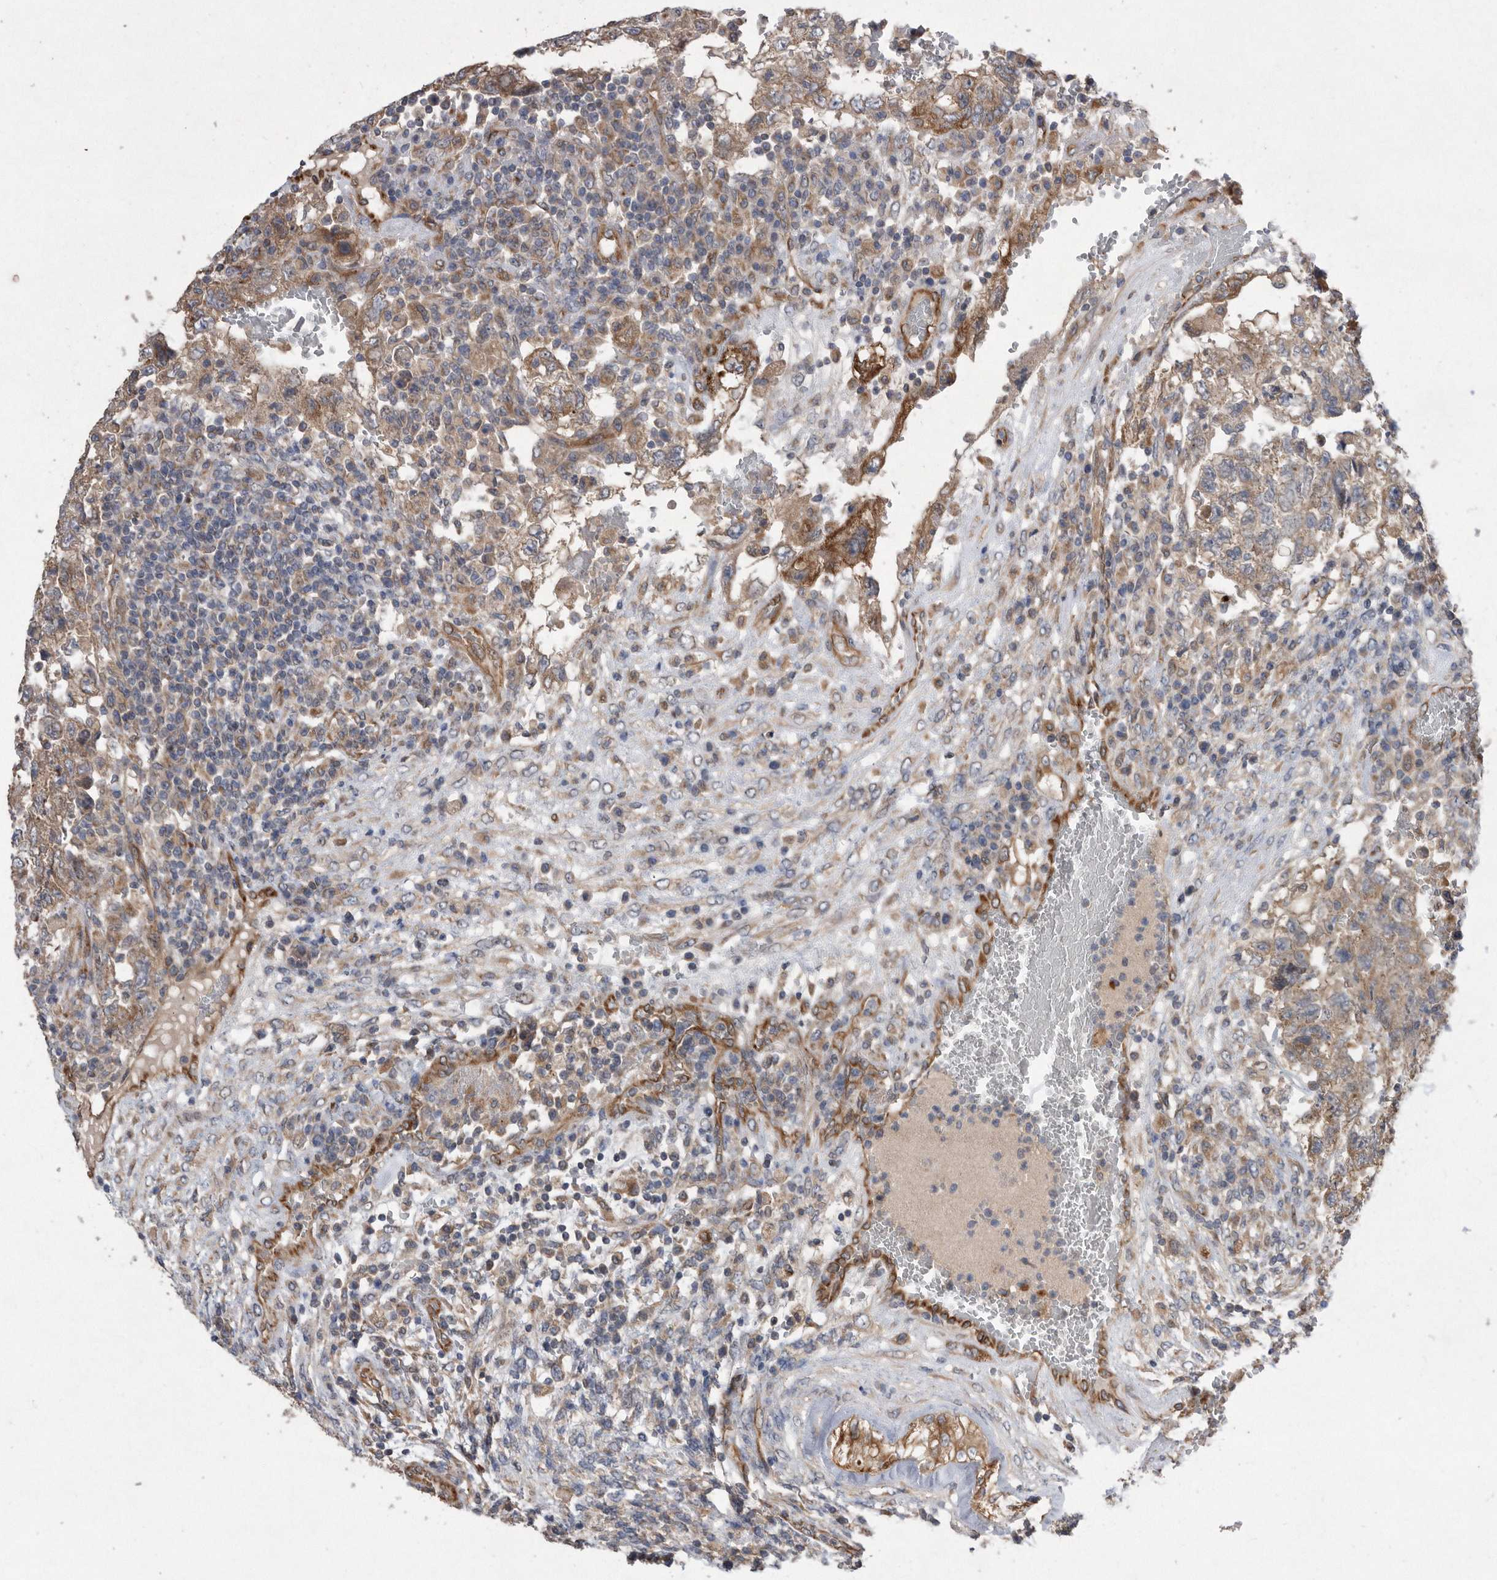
{"staining": {"intensity": "weak", "quantity": ">75%", "location": "cytoplasmic/membranous"}, "tissue": "testis cancer", "cell_type": "Tumor cells", "image_type": "cancer", "snomed": [{"axis": "morphology", "description": "Carcinoma, Embryonal, NOS"}, {"axis": "topography", "description": "Testis"}], "caption": "Immunohistochemistry (IHC) photomicrograph of neoplastic tissue: embryonal carcinoma (testis) stained using IHC displays low levels of weak protein expression localized specifically in the cytoplasmic/membranous of tumor cells, appearing as a cytoplasmic/membranous brown color.", "gene": "PON2", "patient": {"sex": "male", "age": 36}}